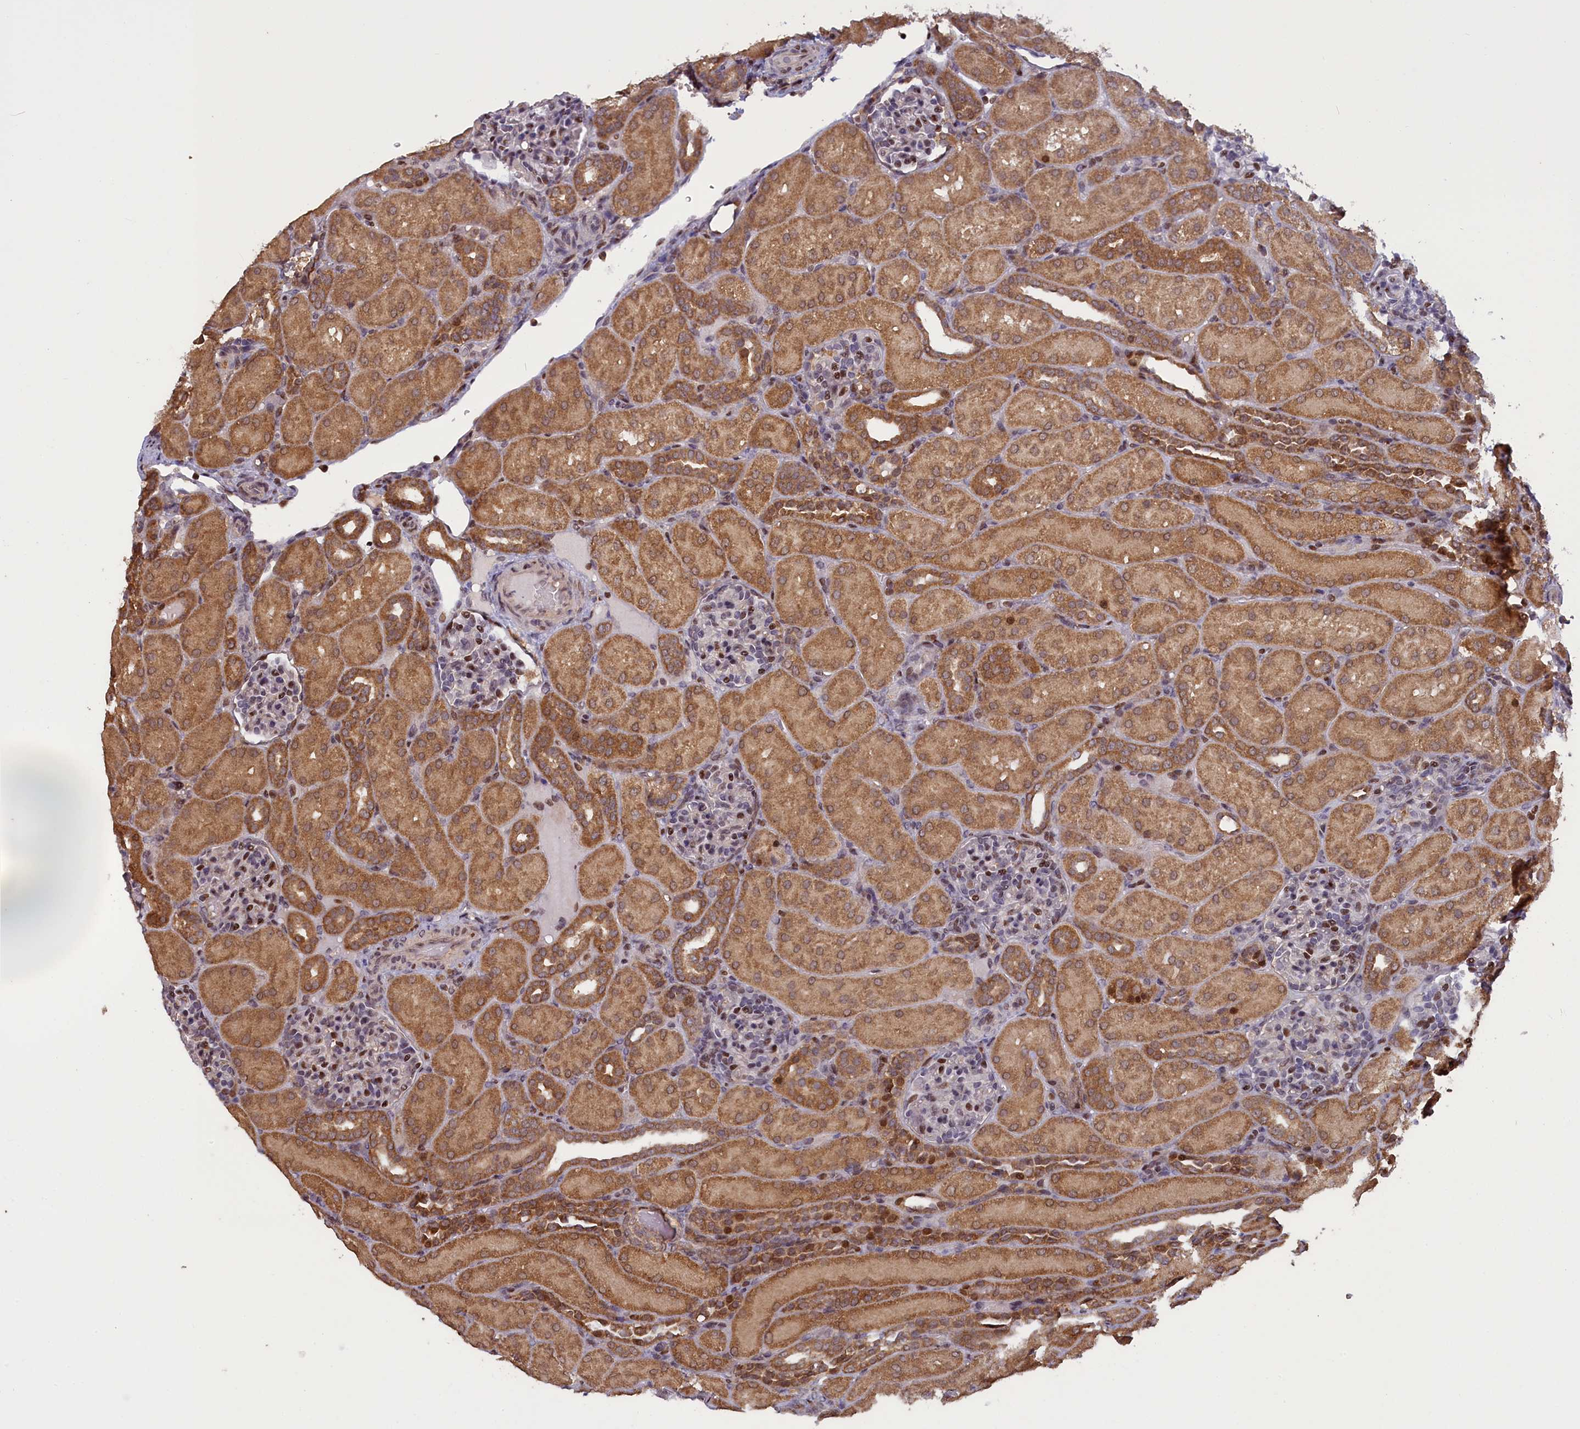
{"staining": {"intensity": "moderate", "quantity": "<25%", "location": "nuclear"}, "tissue": "kidney", "cell_type": "Cells in glomeruli", "image_type": "normal", "snomed": [{"axis": "morphology", "description": "Normal tissue, NOS"}, {"axis": "topography", "description": "Kidney"}], "caption": "Immunohistochemistry (IHC) image of benign kidney stained for a protein (brown), which shows low levels of moderate nuclear positivity in about <25% of cells in glomeruli.", "gene": "NUBP1", "patient": {"sex": "male", "age": 1}}